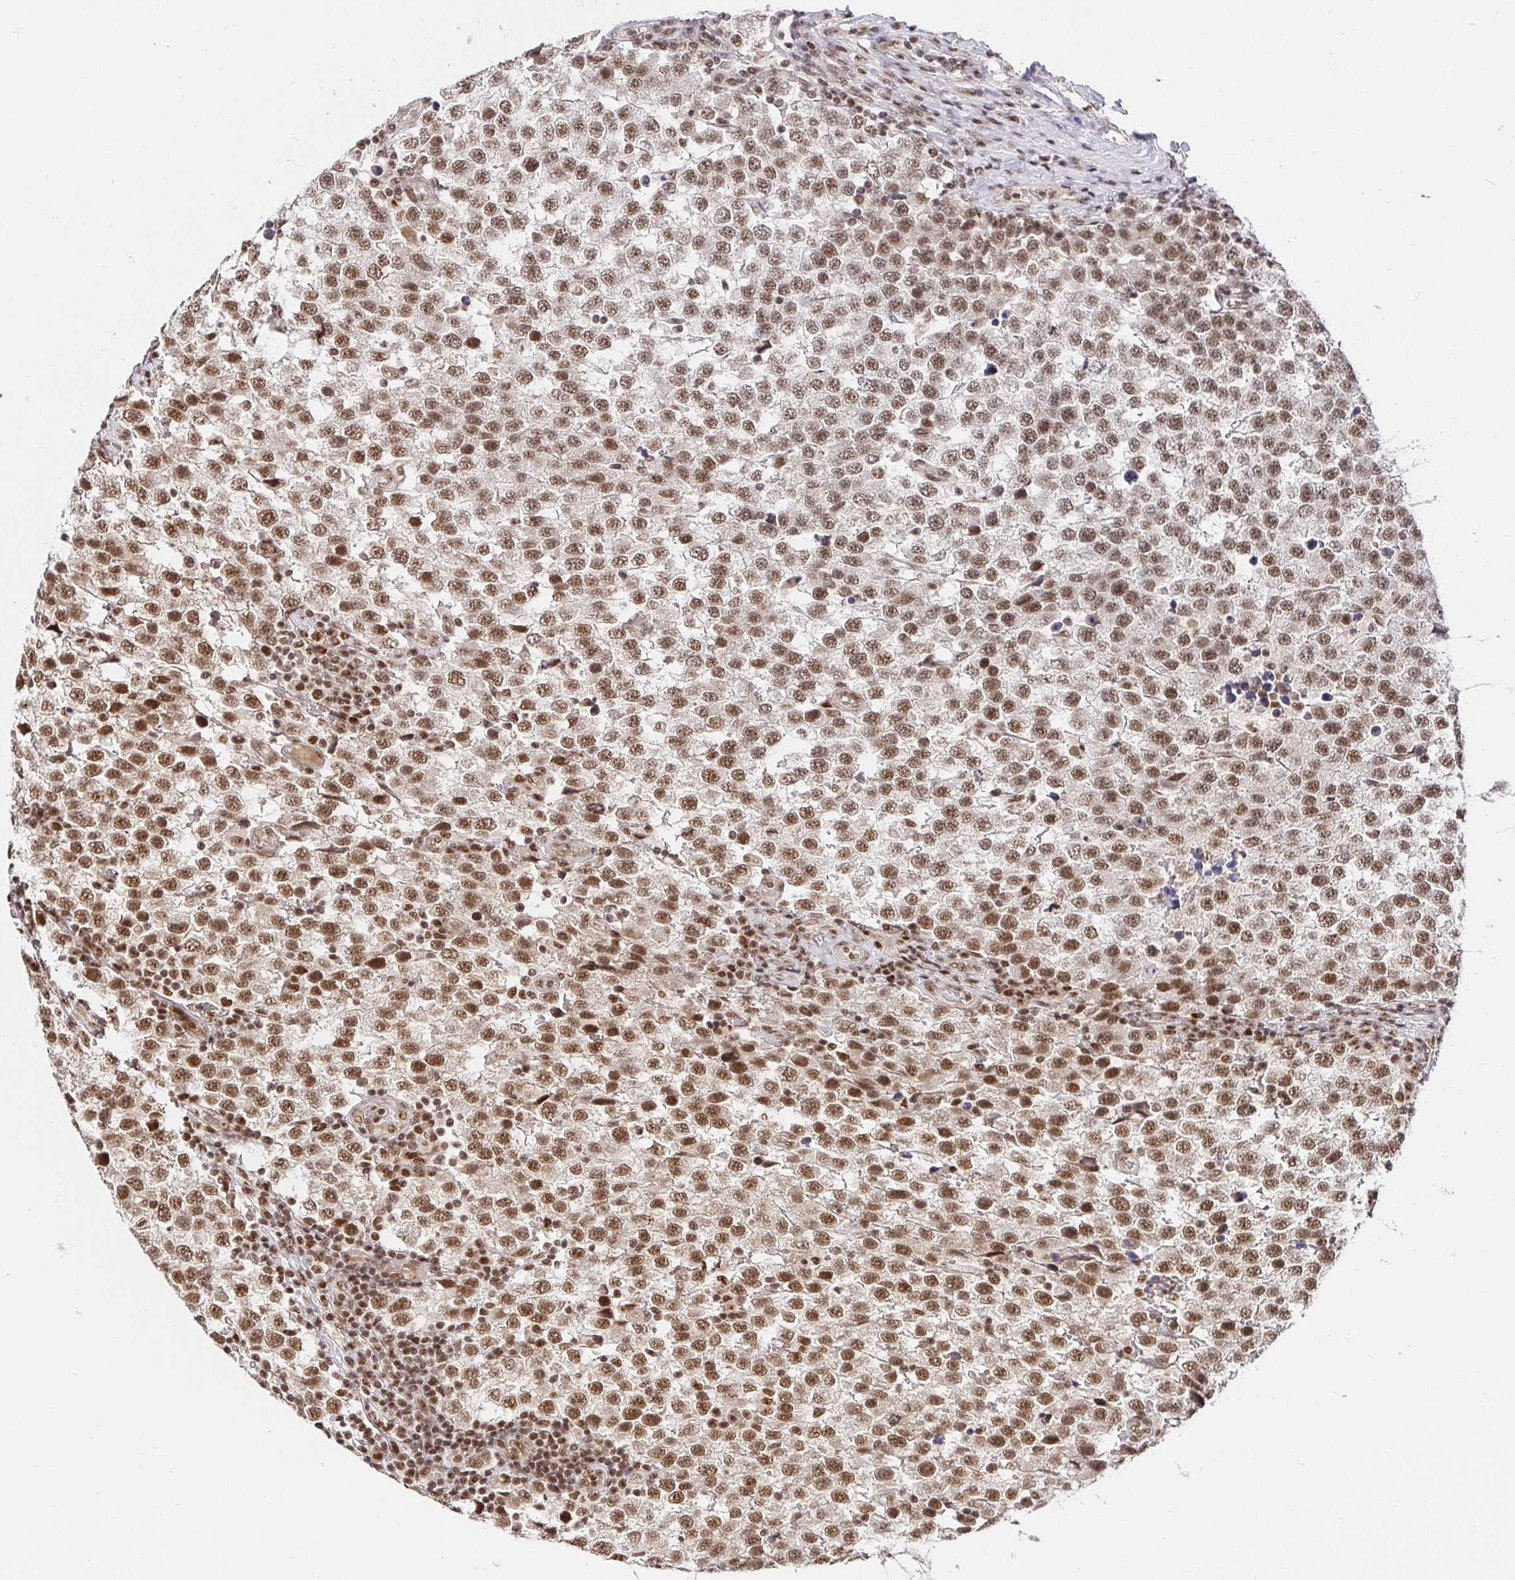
{"staining": {"intensity": "moderate", "quantity": ">75%", "location": "nuclear"}, "tissue": "testis cancer", "cell_type": "Tumor cells", "image_type": "cancer", "snomed": [{"axis": "morphology", "description": "Seminoma, NOS"}, {"axis": "topography", "description": "Testis"}], "caption": "Immunohistochemistry histopathology image of testis cancer stained for a protein (brown), which exhibits medium levels of moderate nuclear expression in approximately >75% of tumor cells.", "gene": "USF1", "patient": {"sex": "male", "age": 34}}